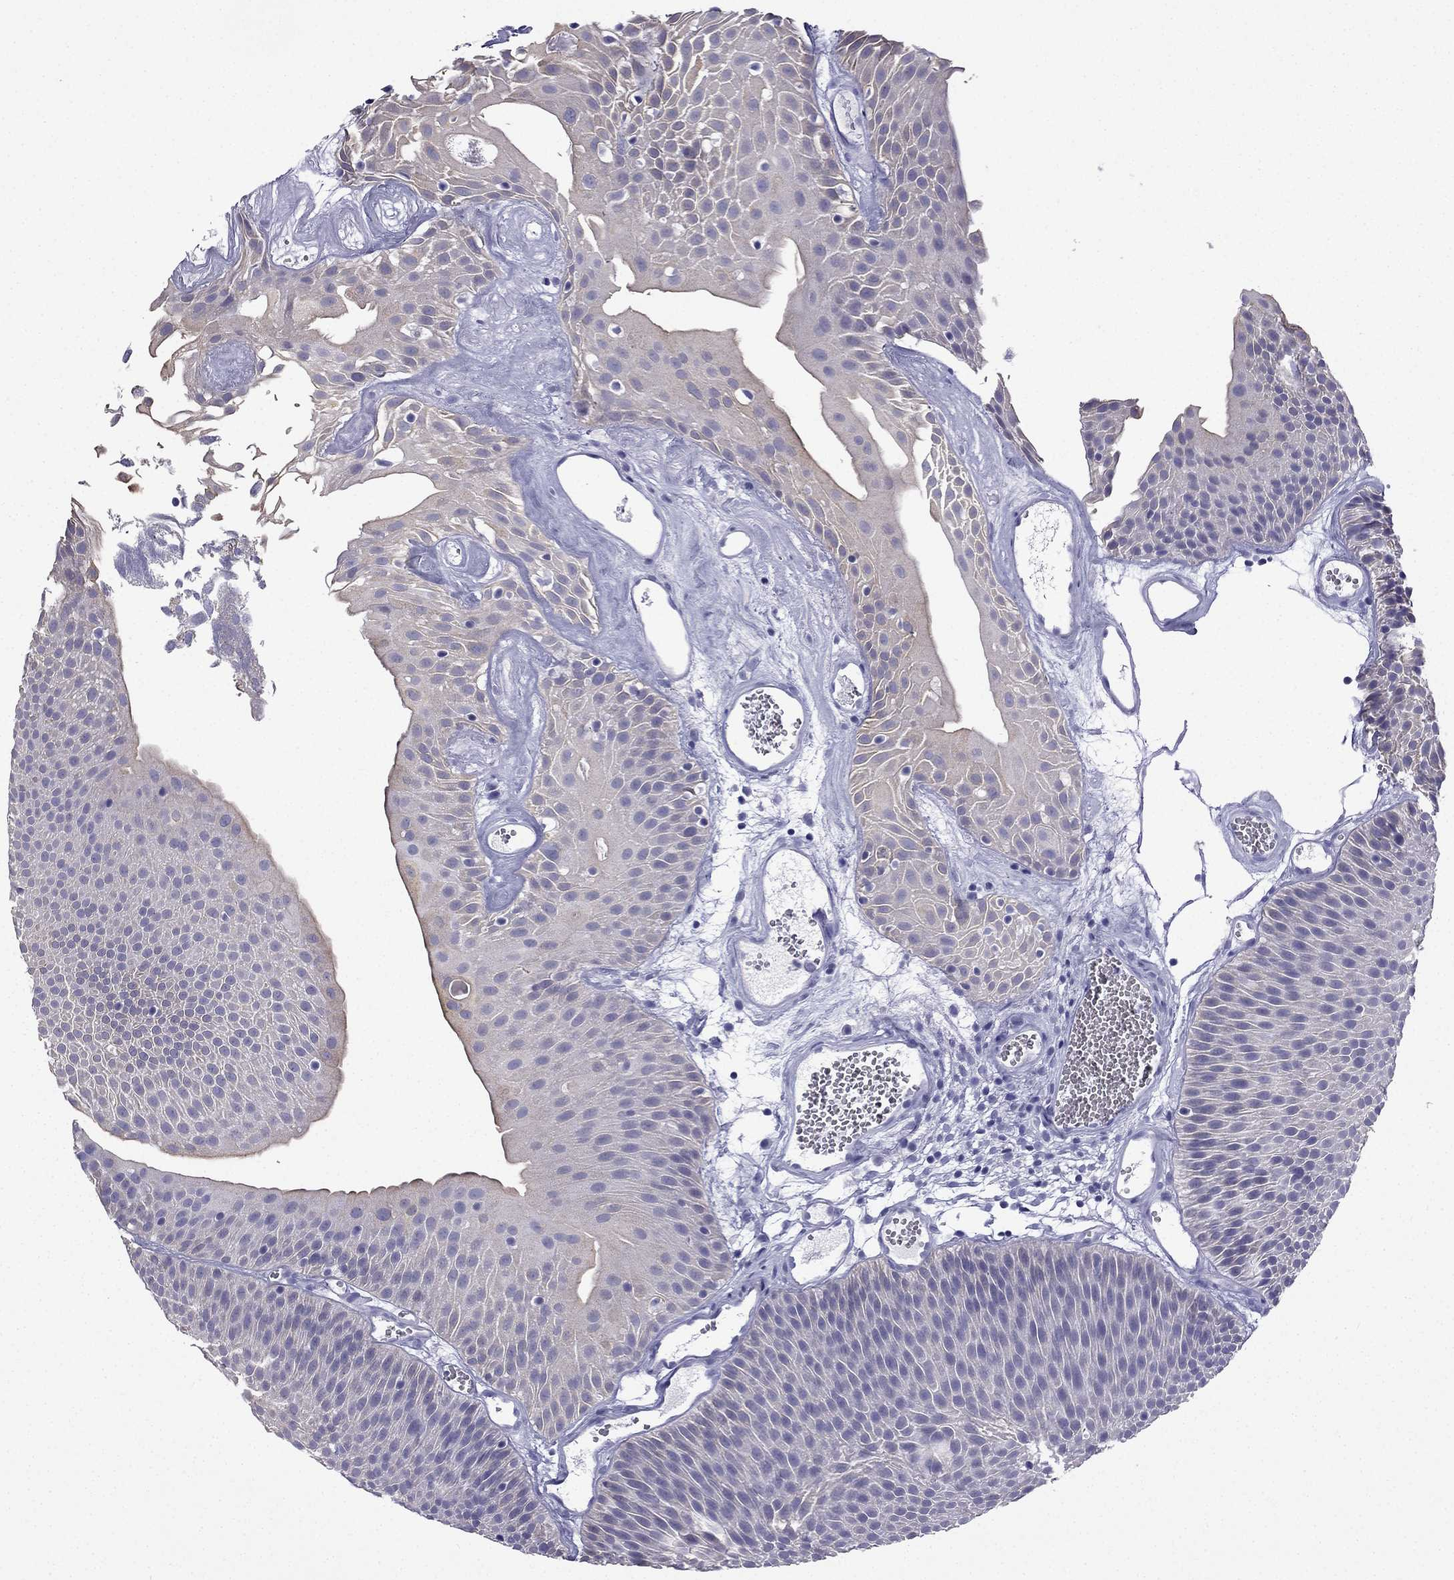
{"staining": {"intensity": "weak", "quantity": "<25%", "location": "cytoplasmic/membranous"}, "tissue": "urothelial cancer", "cell_type": "Tumor cells", "image_type": "cancer", "snomed": [{"axis": "morphology", "description": "Urothelial carcinoma, Low grade"}, {"axis": "topography", "description": "Urinary bladder"}], "caption": "Micrograph shows no significant protein expression in tumor cells of urothelial cancer.", "gene": "GJA8", "patient": {"sex": "male", "age": 52}}